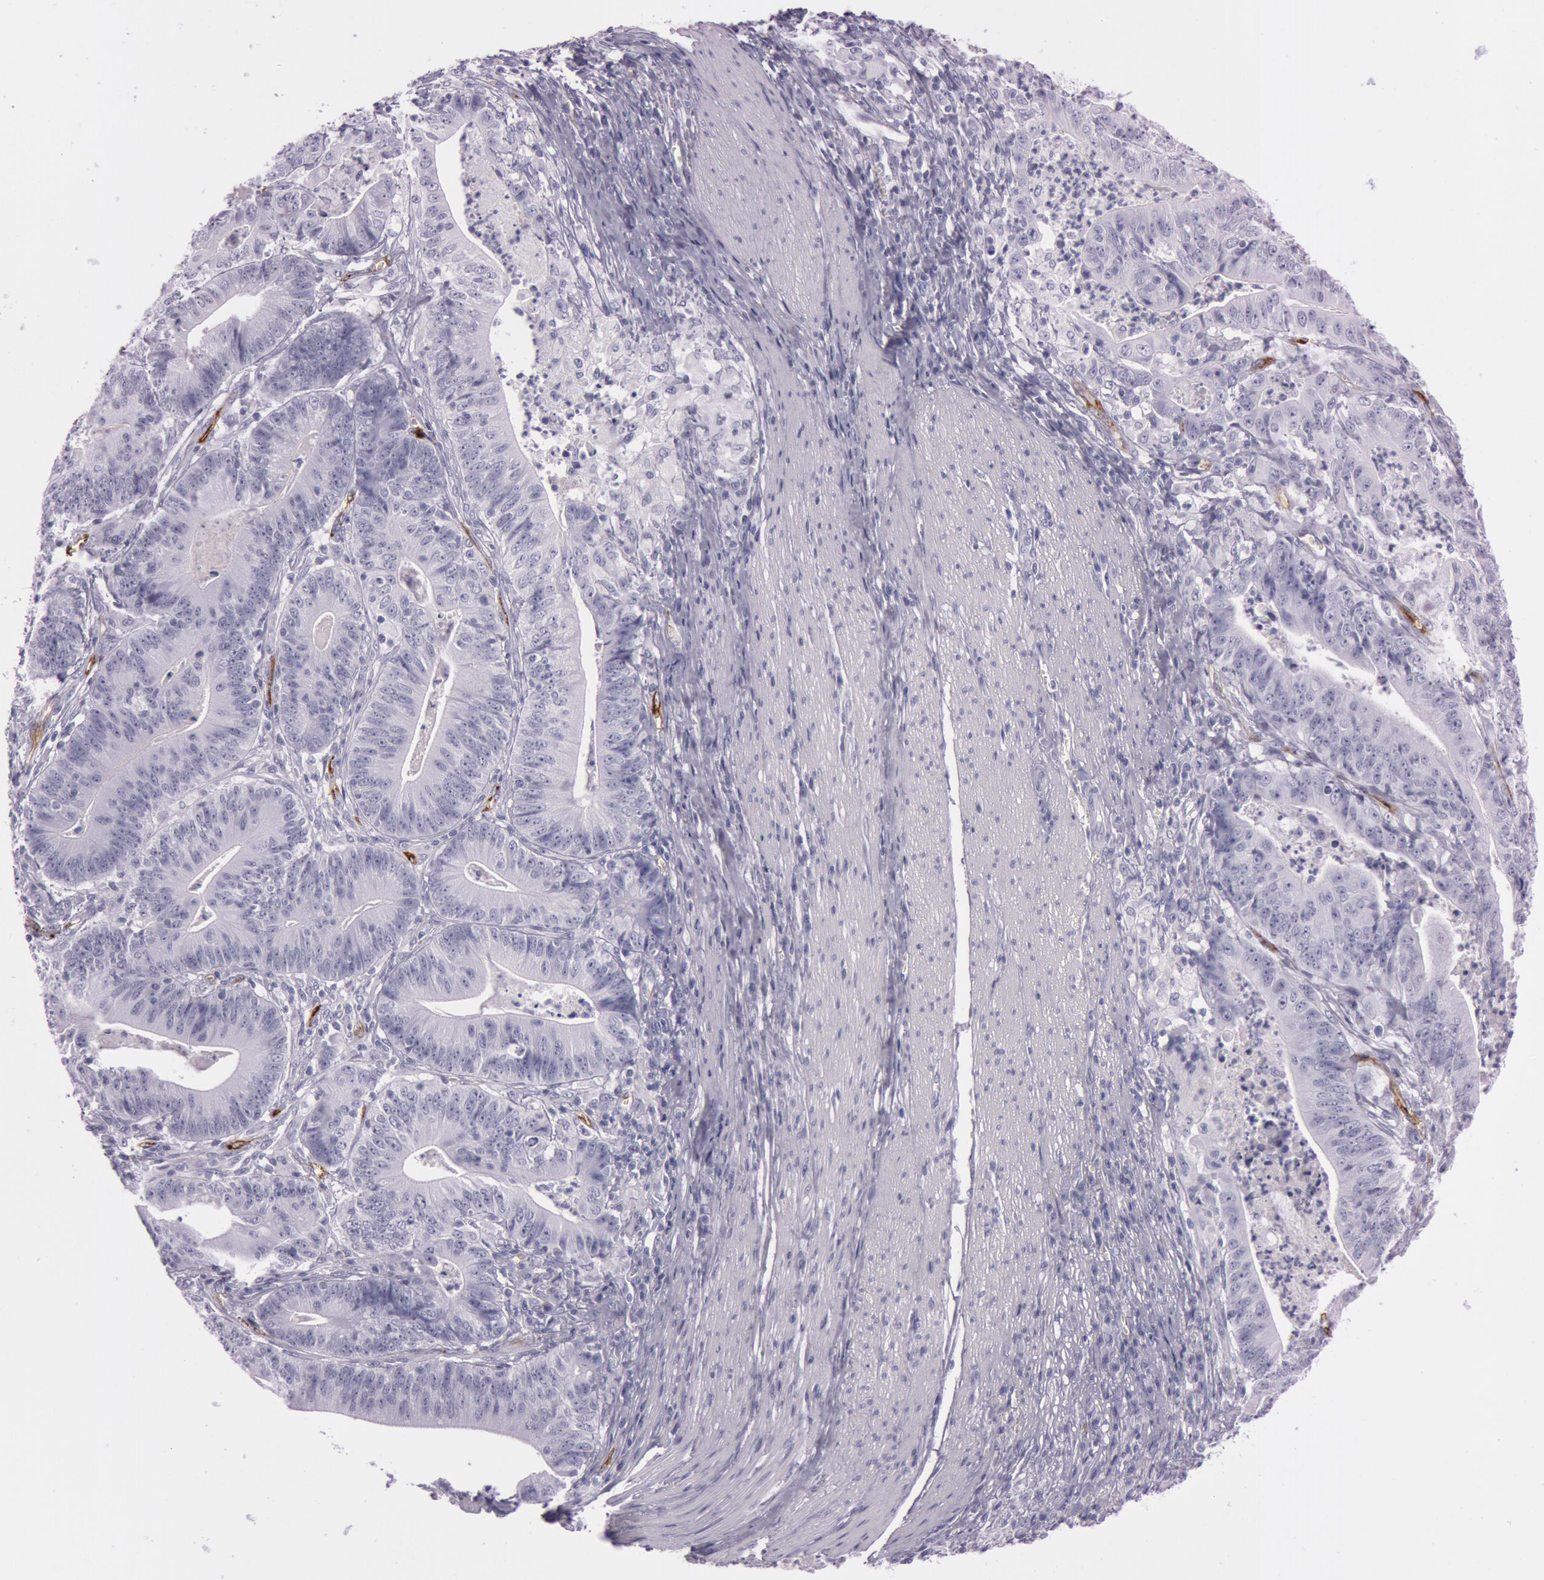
{"staining": {"intensity": "negative", "quantity": "none", "location": "none"}, "tissue": "stomach cancer", "cell_type": "Tumor cells", "image_type": "cancer", "snomed": [{"axis": "morphology", "description": "Adenocarcinoma, NOS"}, {"axis": "topography", "description": "Stomach, lower"}], "caption": "Stomach adenocarcinoma stained for a protein using IHC displays no expression tumor cells.", "gene": "FOLH1", "patient": {"sex": "female", "age": 86}}